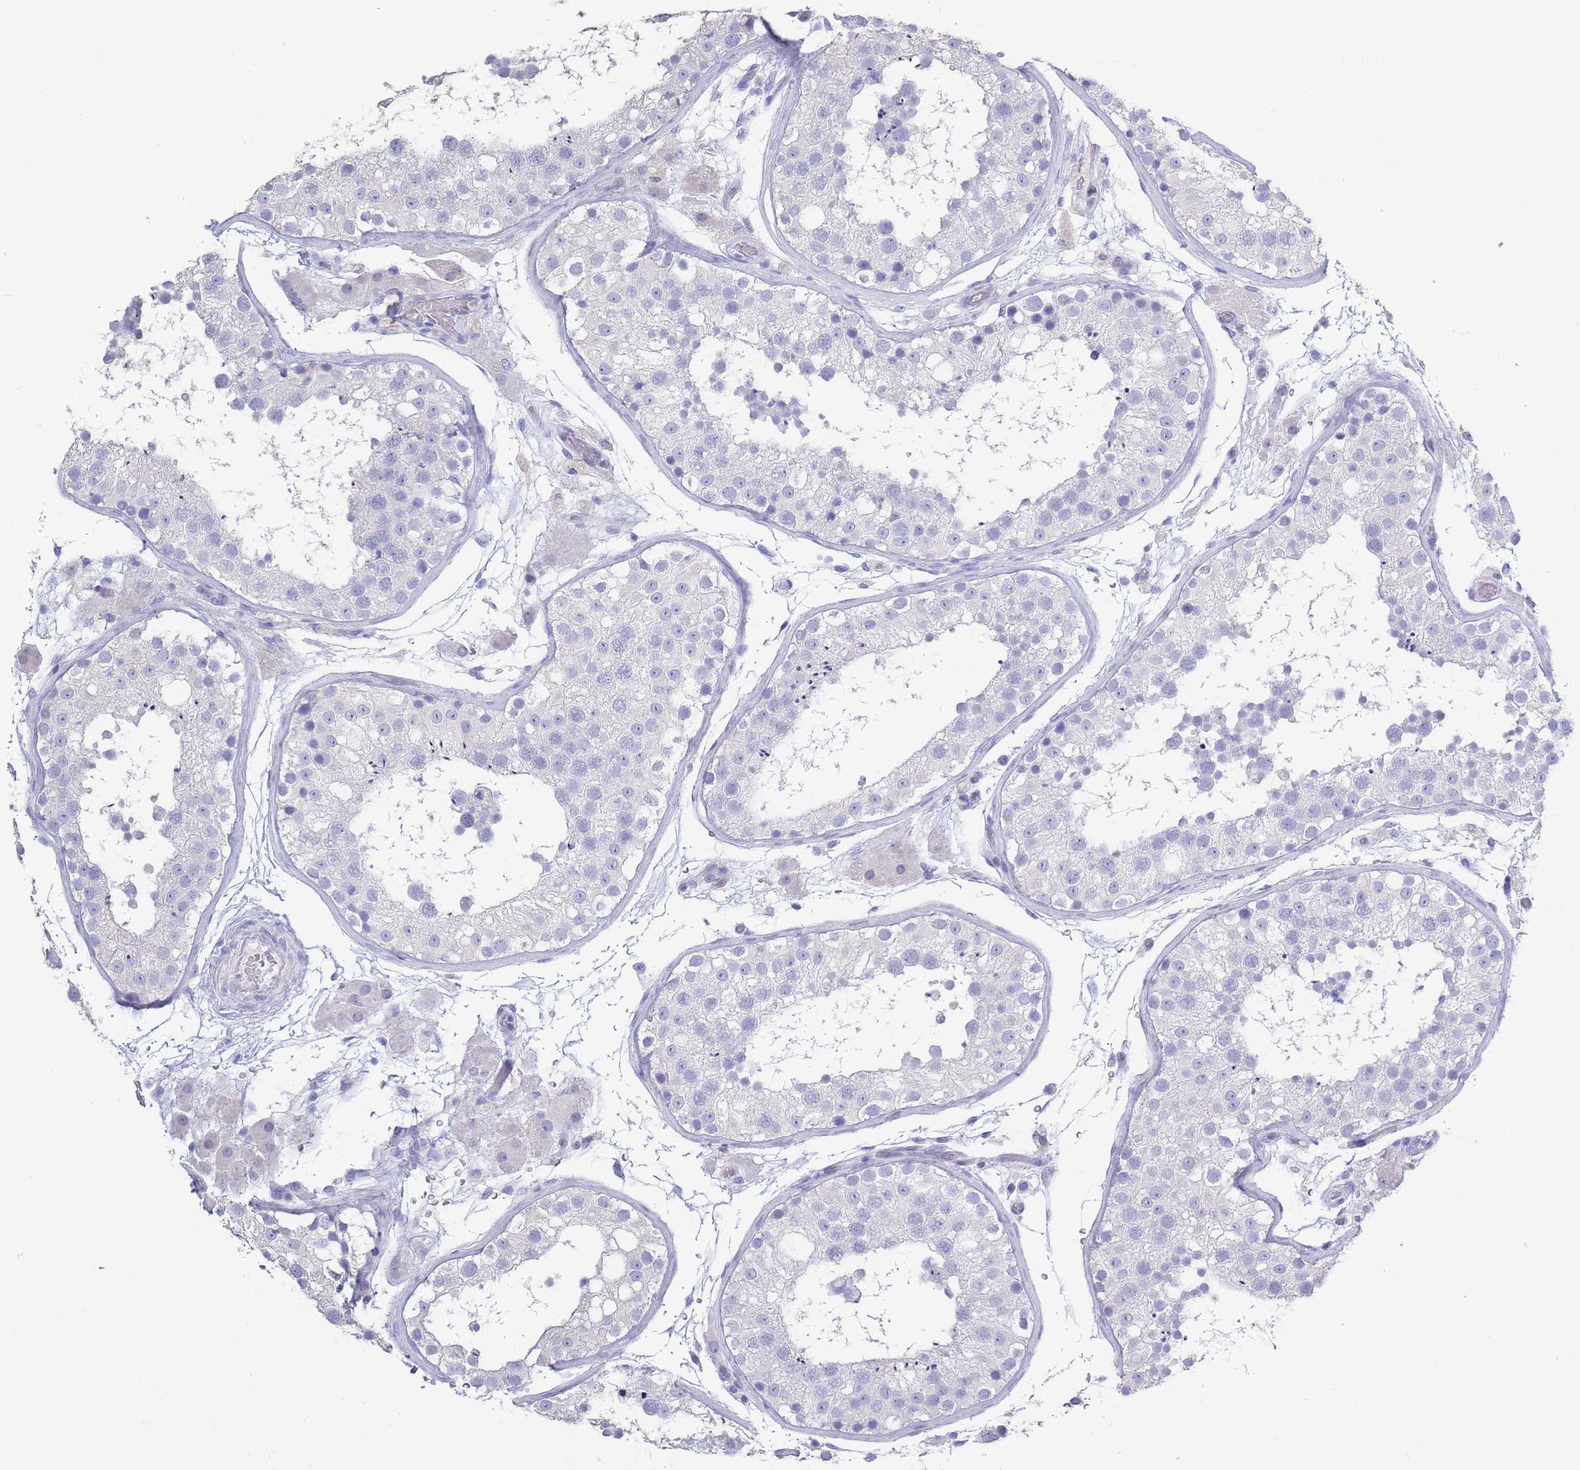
{"staining": {"intensity": "negative", "quantity": "none", "location": "none"}, "tissue": "testis", "cell_type": "Cells in seminiferous ducts", "image_type": "normal", "snomed": [{"axis": "morphology", "description": "Normal tissue, NOS"}, {"axis": "topography", "description": "Testis"}], "caption": "DAB (3,3'-diaminobenzidine) immunohistochemical staining of benign human testis displays no significant positivity in cells in seminiferous ducts. The staining was performed using DAB (3,3'-diaminobenzidine) to visualize the protein expression in brown, while the nuclei were stained in blue with hematoxylin (Magnification: 20x).", "gene": "CD37", "patient": {"sex": "male", "age": 26}}